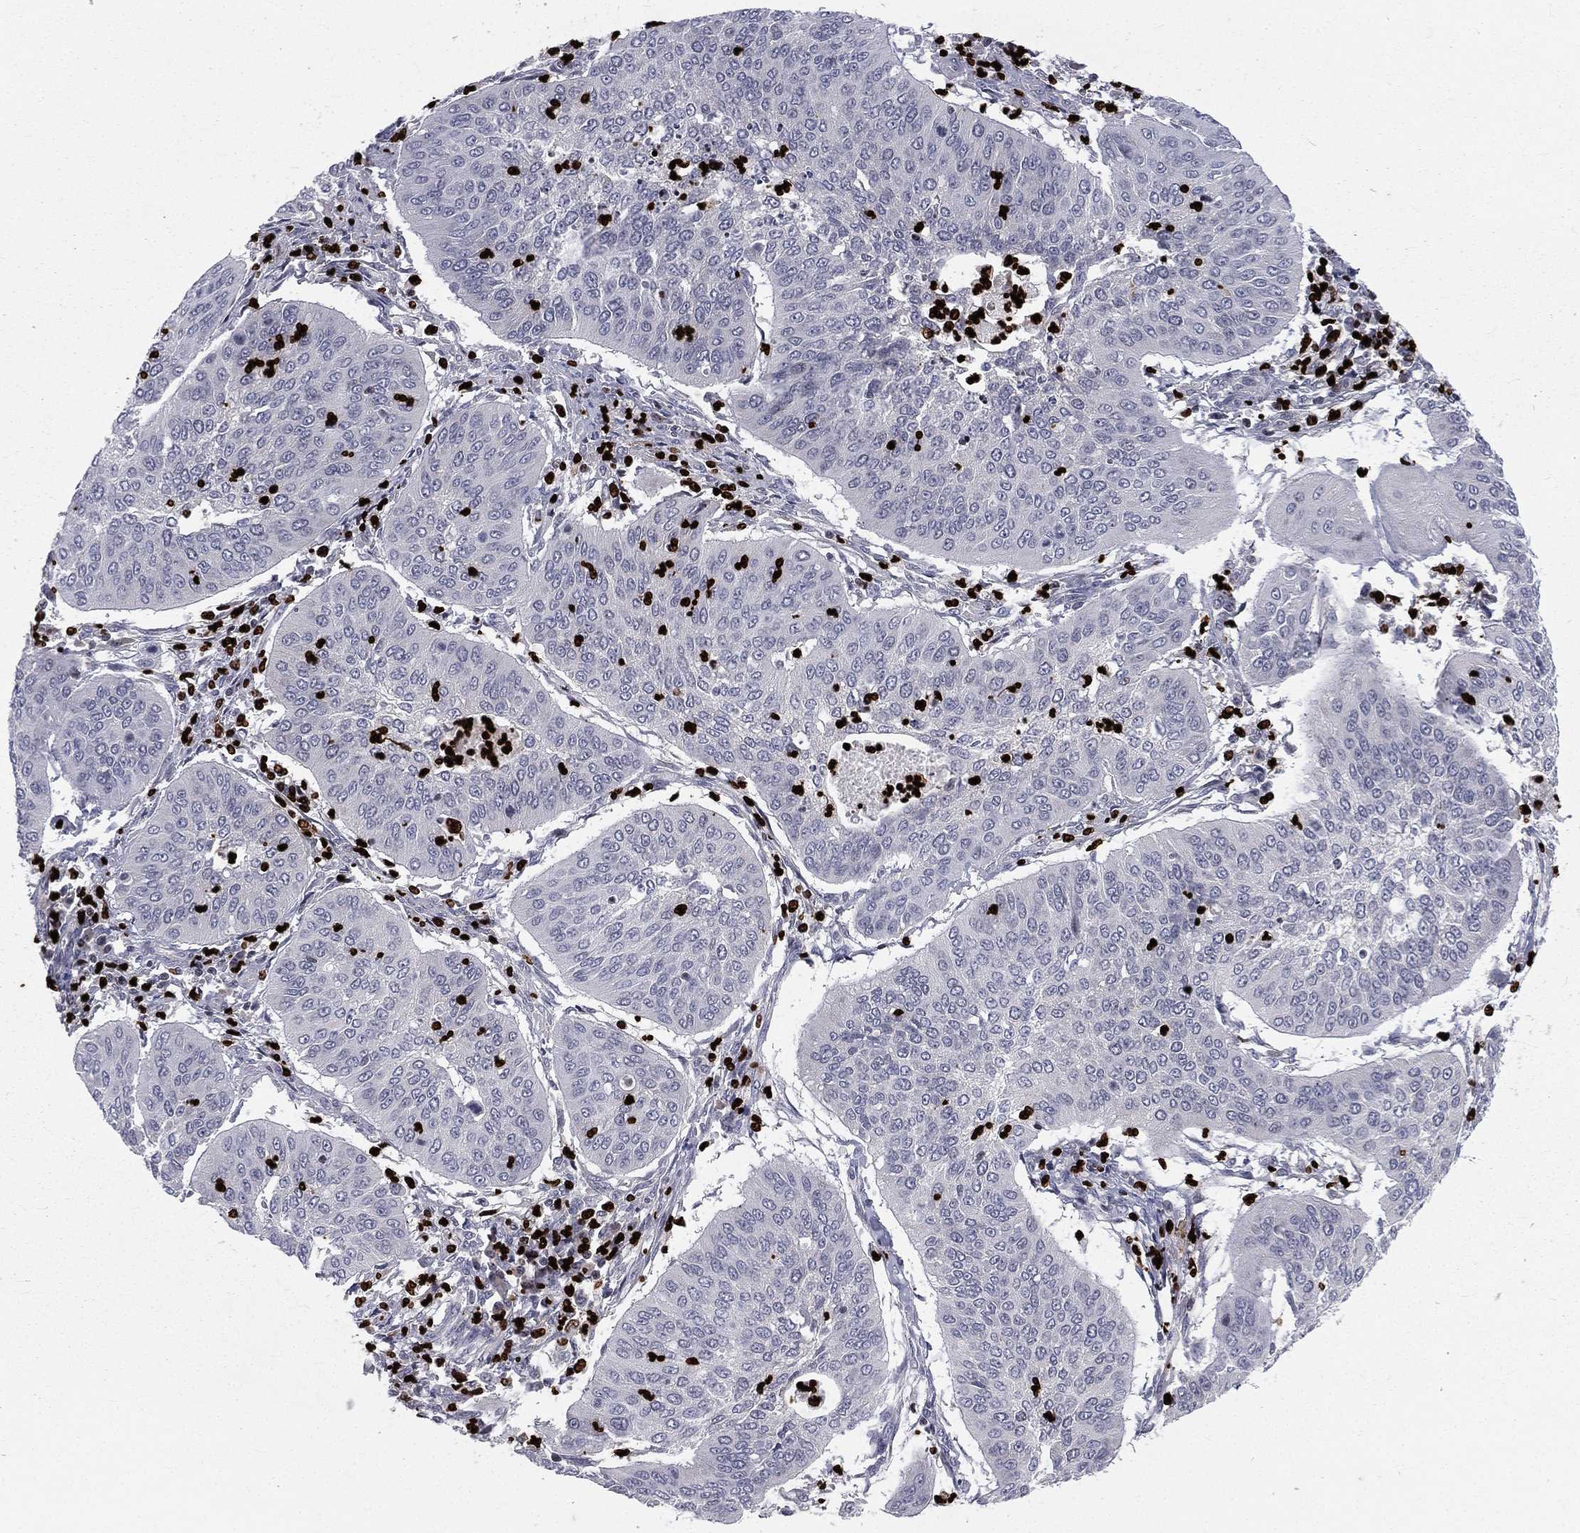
{"staining": {"intensity": "negative", "quantity": "none", "location": "none"}, "tissue": "cervical cancer", "cell_type": "Tumor cells", "image_type": "cancer", "snomed": [{"axis": "morphology", "description": "Normal tissue, NOS"}, {"axis": "morphology", "description": "Squamous cell carcinoma, NOS"}, {"axis": "topography", "description": "Cervix"}], "caption": "Immunohistochemistry of human cervical cancer (squamous cell carcinoma) displays no positivity in tumor cells.", "gene": "MNDA", "patient": {"sex": "female", "age": 39}}